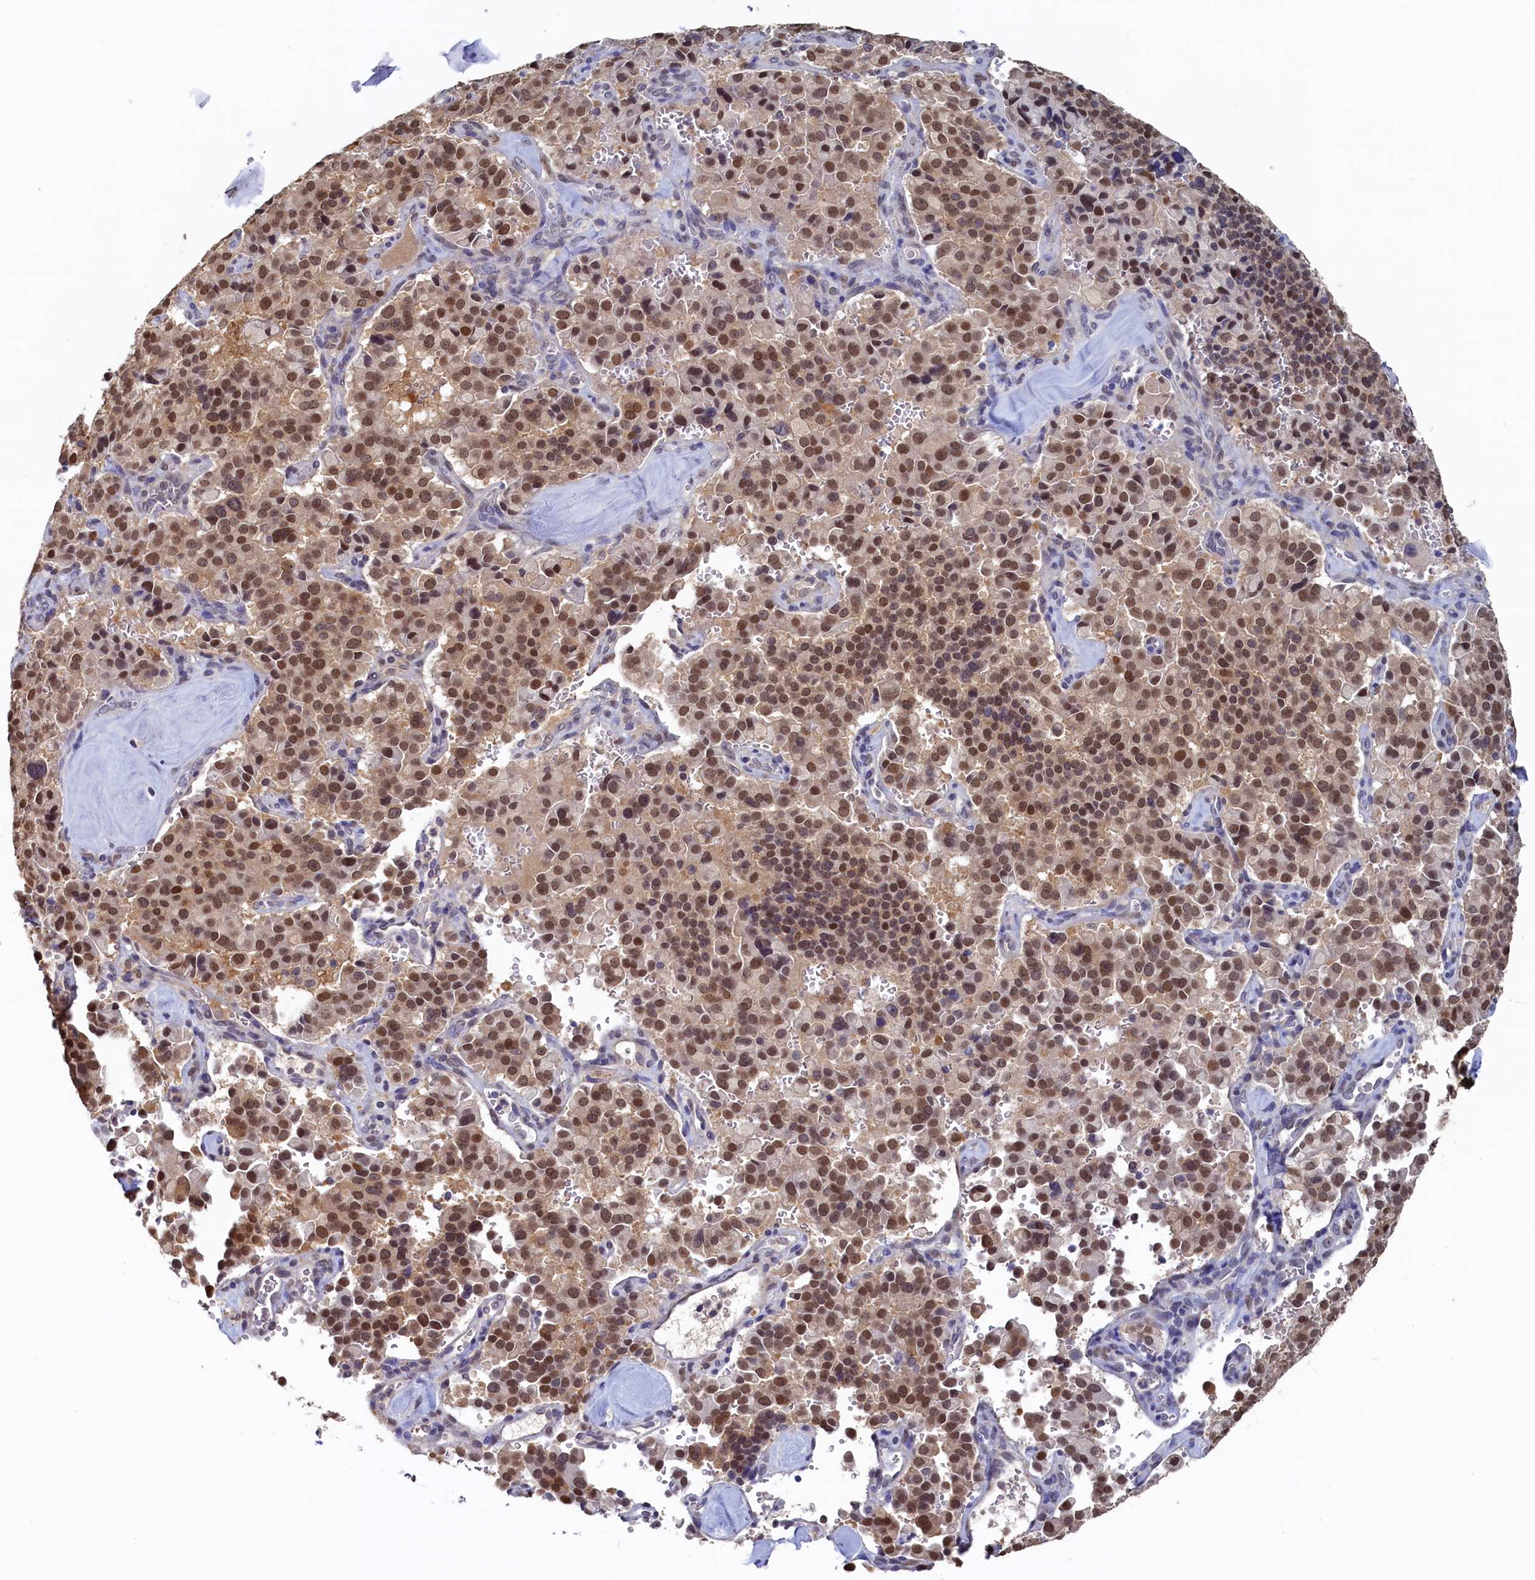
{"staining": {"intensity": "moderate", "quantity": ">75%", "location": "nuclear"}, "tissue": "pancreatic cancer", "cell_type": "Tumor cells", "image_type": "cancer", "snomed": [{"axis": "morphology", "description": "Adenocarcinoma, NOS"}, {"axis": "topography", "description": "Pancreas"}], "caption": "Pancreatic cancer (adenocarcinoma) stained for a protein displays moderate nuclear positivity in tumor cells.", "gene": "AHCY", "patient": {"sex": "male", "age": 65}}